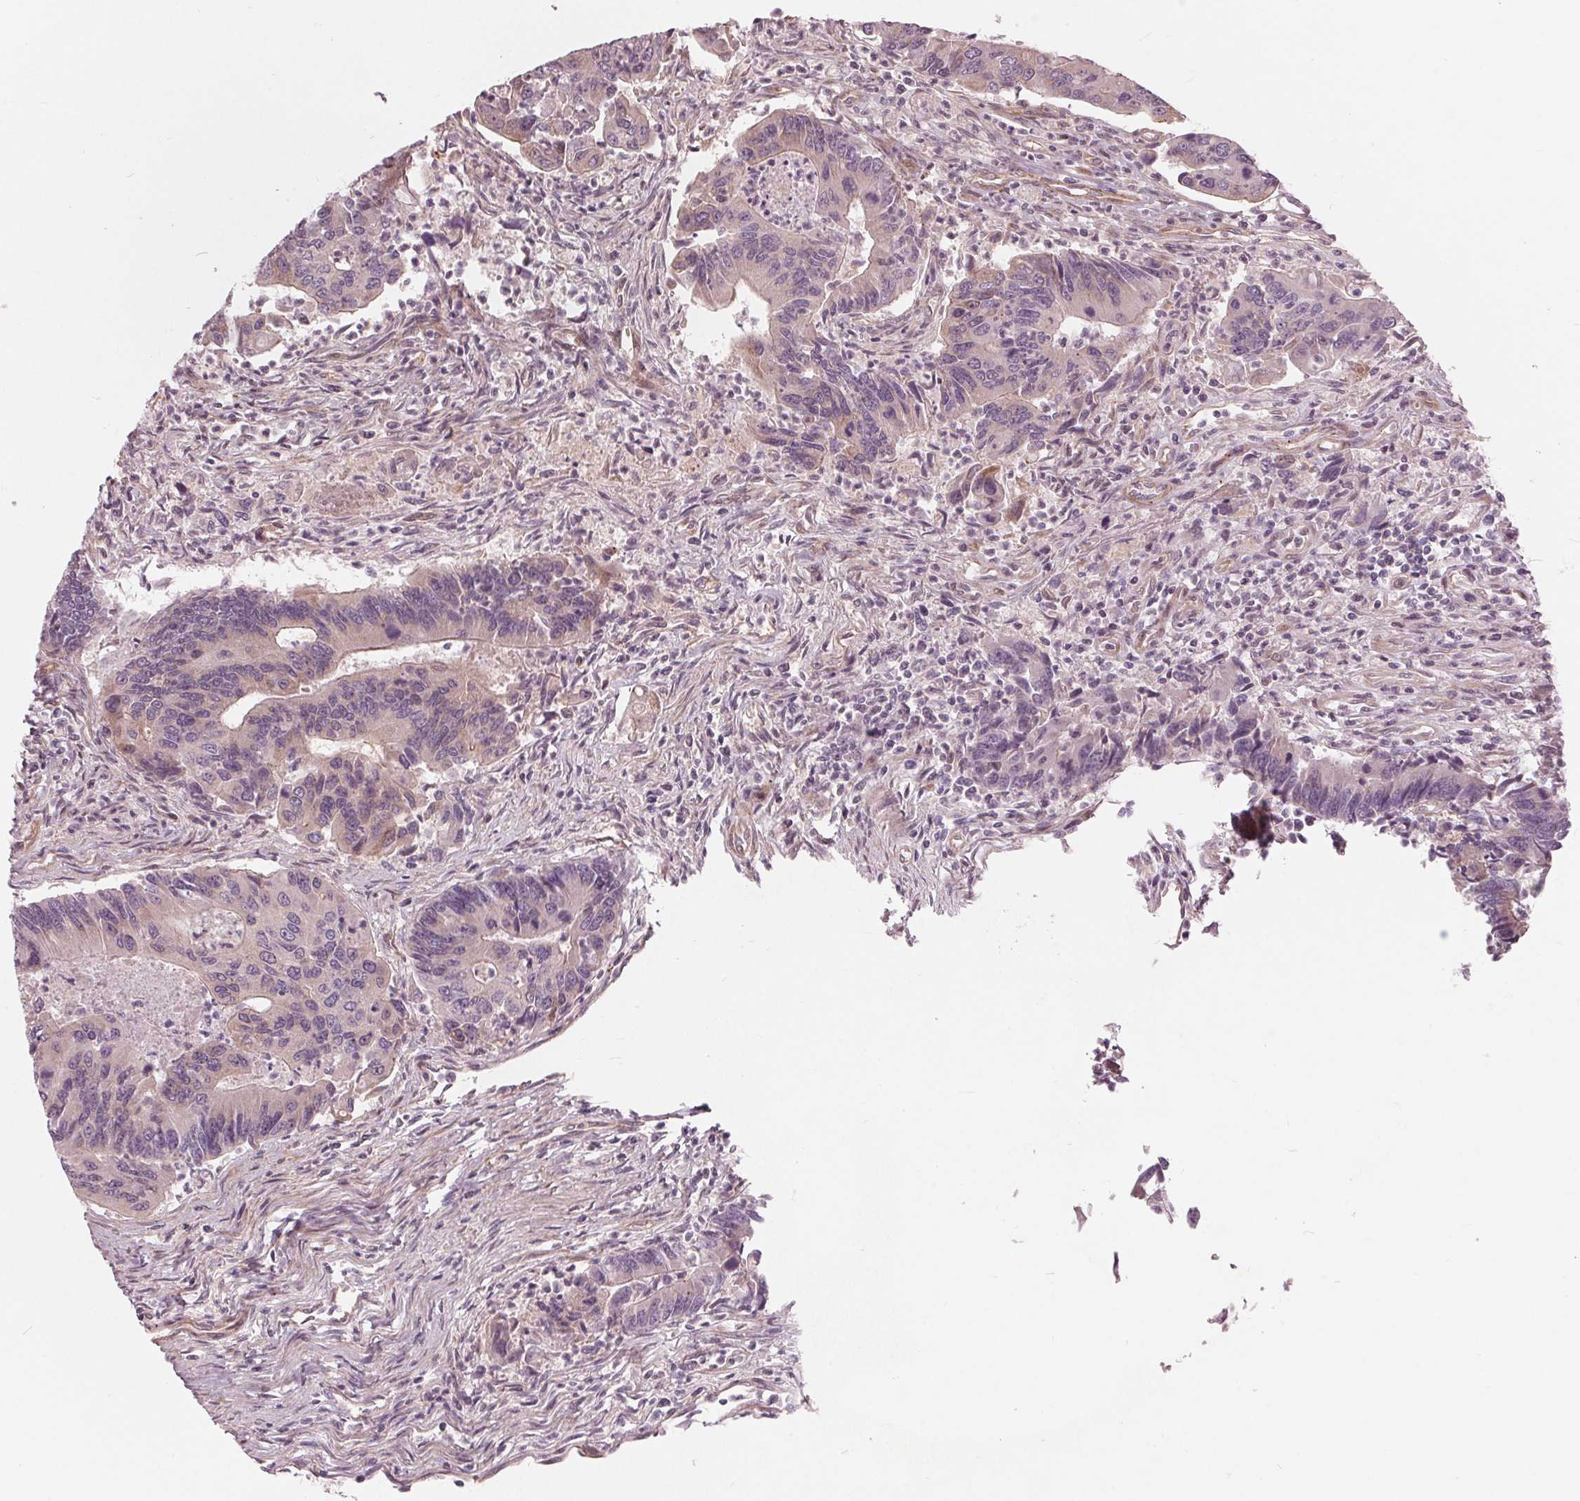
{"staining": {"intensity": "moderate", "quantity": "<25%", "location": "cytoplasmic/membranous"}, "tissue": "colorectal cancer", "cell_type": "Tumor cells", "image_type": "cancer", "snomed": [{"axis": "morphology", "description": "Adenocarcinoma, NOS"}, {"axis": "topography", "description": "Colon"}], "caption": "High-power microscopy captured an immunohistochemistry photomicrograph of adenocarcinoma (colorectal), revealing moderate cytoplasmic/membranous positivity in approximately <25% of tumor cells. Using DAB (brown) and hematoxylin (blue) stains, captured at high magnification using brightfield microscopy.", "gene": "TXNIP", "patient": {"sex": "female", "age": 67}}